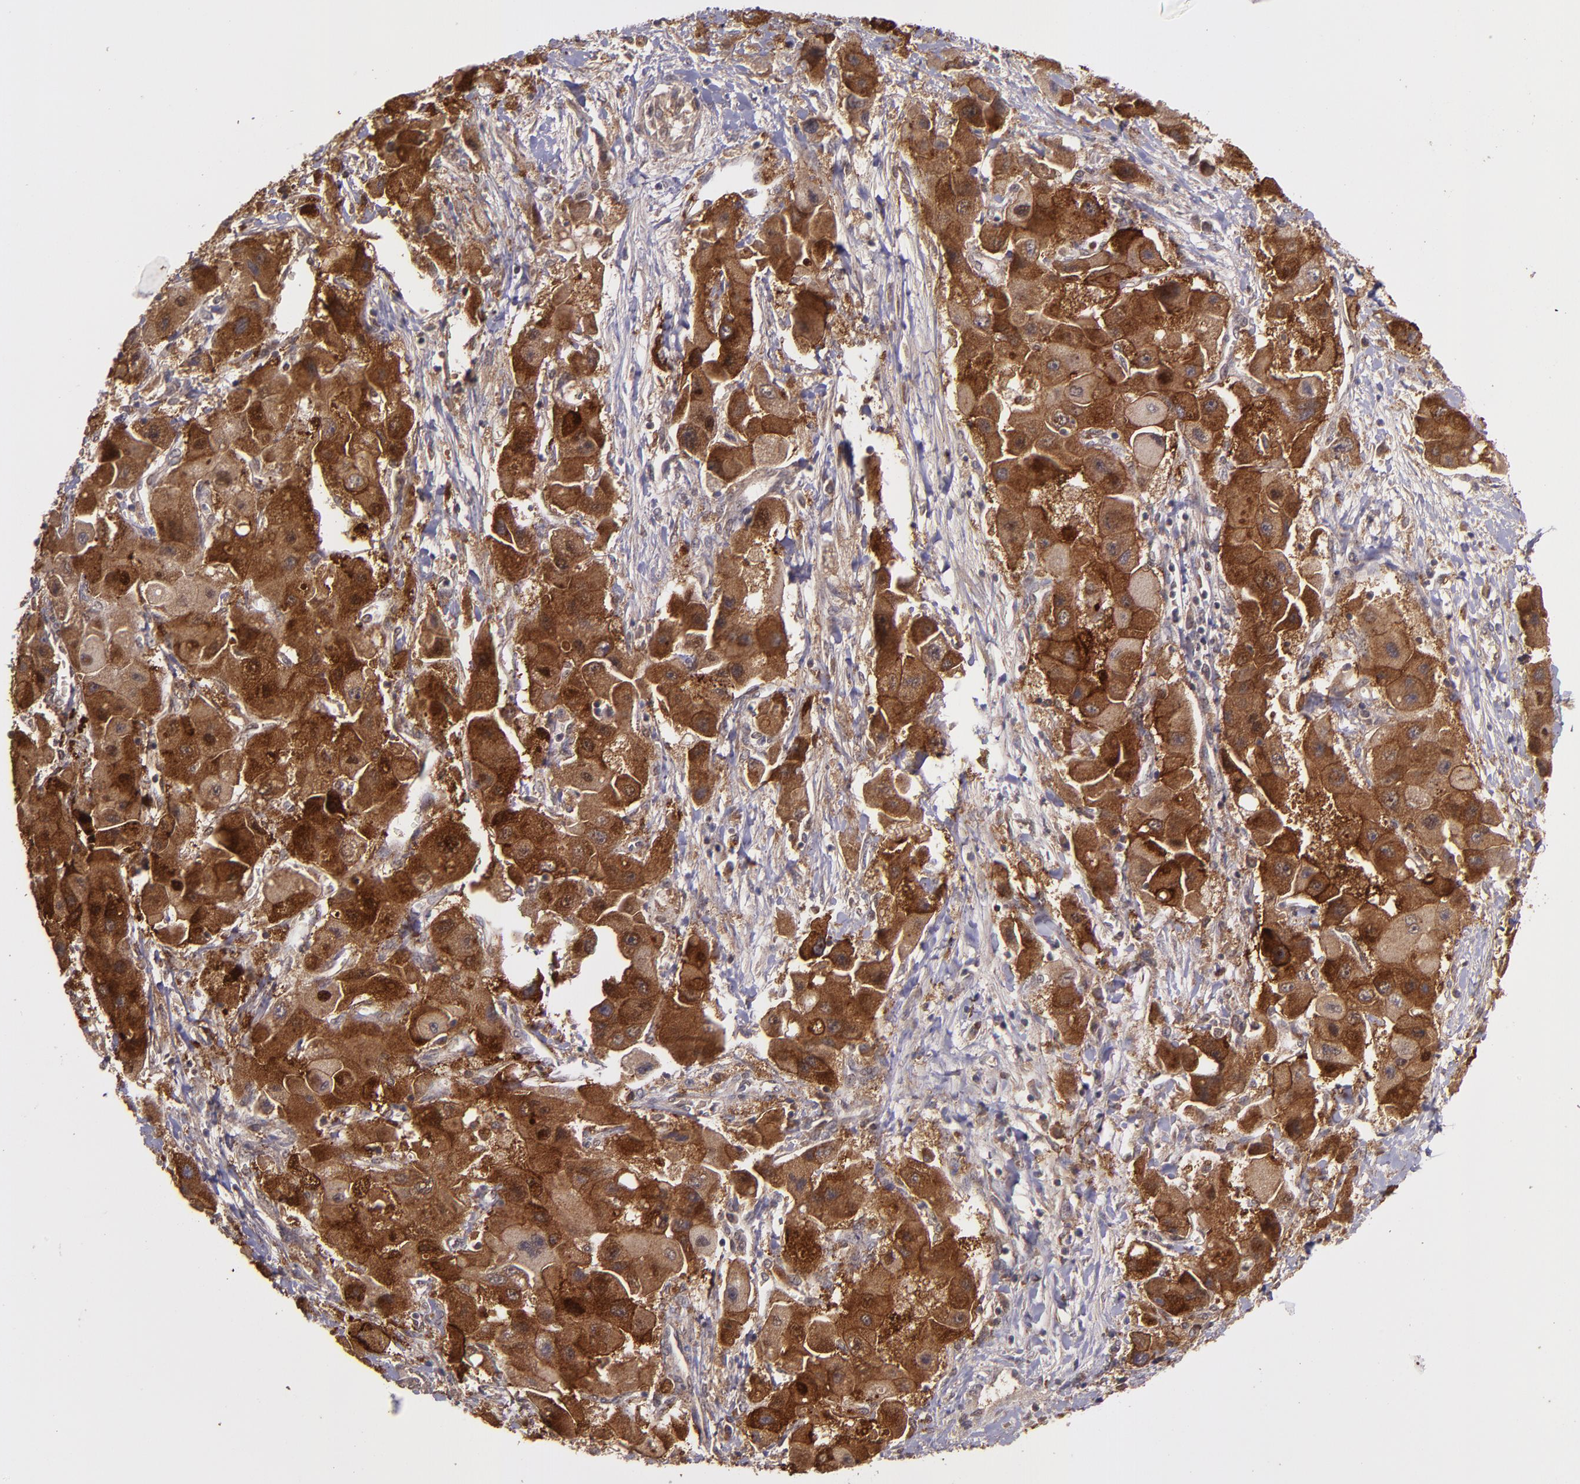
{"staining": {"intensity": "strong", "quantity": ">75%", "location": "cytoplasmic/membranous"}, "tissue": "liver cancer", "cell_type": "Tumor cells", "image_type": "cancer", "snomed": [{"axis": "morphology", "description": "Carcinoma, Hepatocellular, NOS"}, {"axis": "topography", "description": "Liver"}], "caption": "Protein staining reveals strong cytoplasmic/membranous staining in about >75% of tumor cells in liver cancer (hepatocellular carcinoma).", "gene": "FTSJ1", "patient": {"sex": "male", "age": 24}}